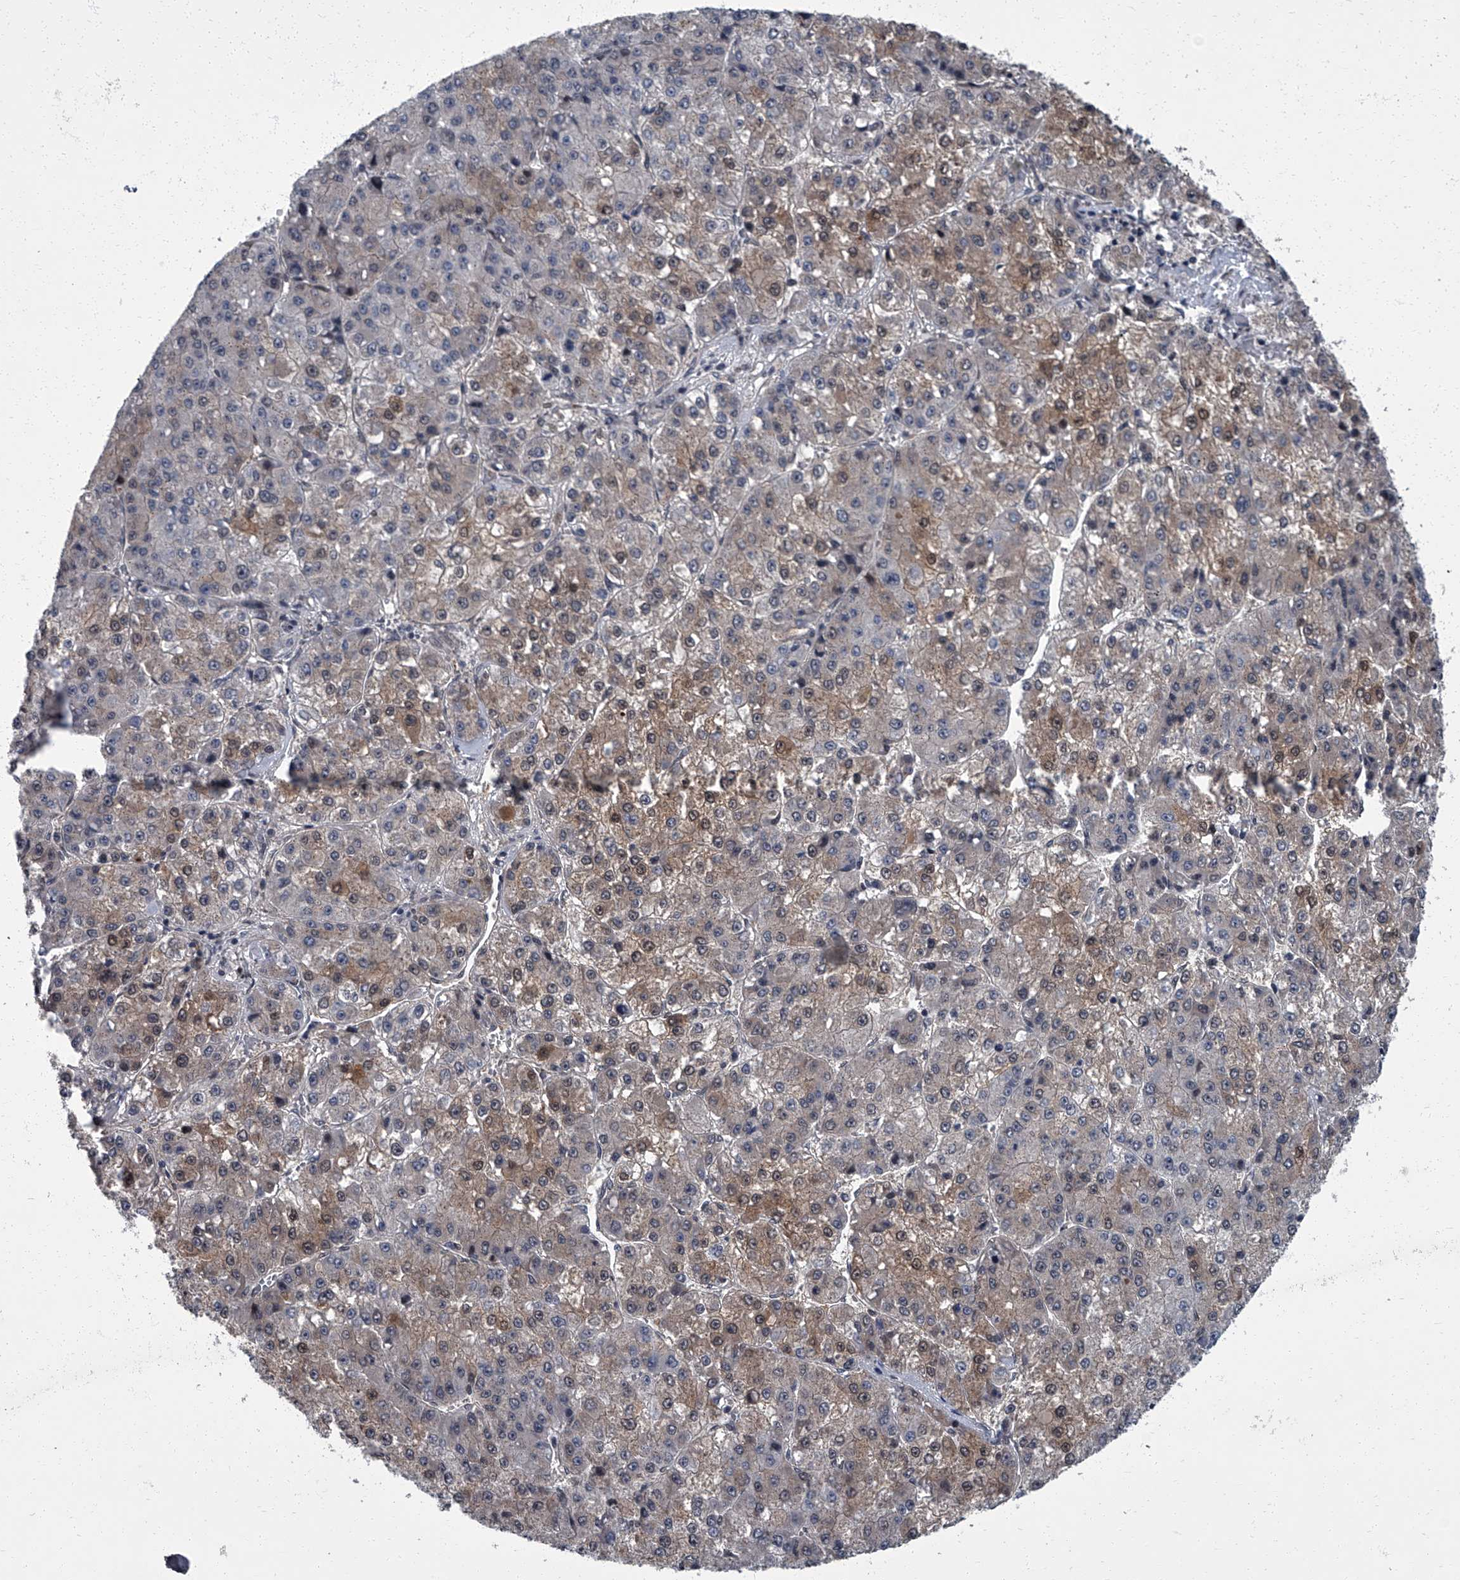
{"staining": {"intensity": "moderate", "quantity": "<25%", "location": "cytoplasmic/membranous,nuclear"}, "tissue": "liver cancer", "cell_type": "Tumor cells", "image_type": "cancer", "snomed": [{"axis": "morphology", "description": "Carcinoma, Hepatocellular, NOS"}, {"axis": "topography", "description": "Liver"}], "caption": "Tumor cells demonstrate moderate cytoplasmic/membranous and nuclear staining in about <25% of cells in hepatocellular carcinoma (liver).", "gene": "ZNF274", "patient": {"sex": "female", "age": 73}}